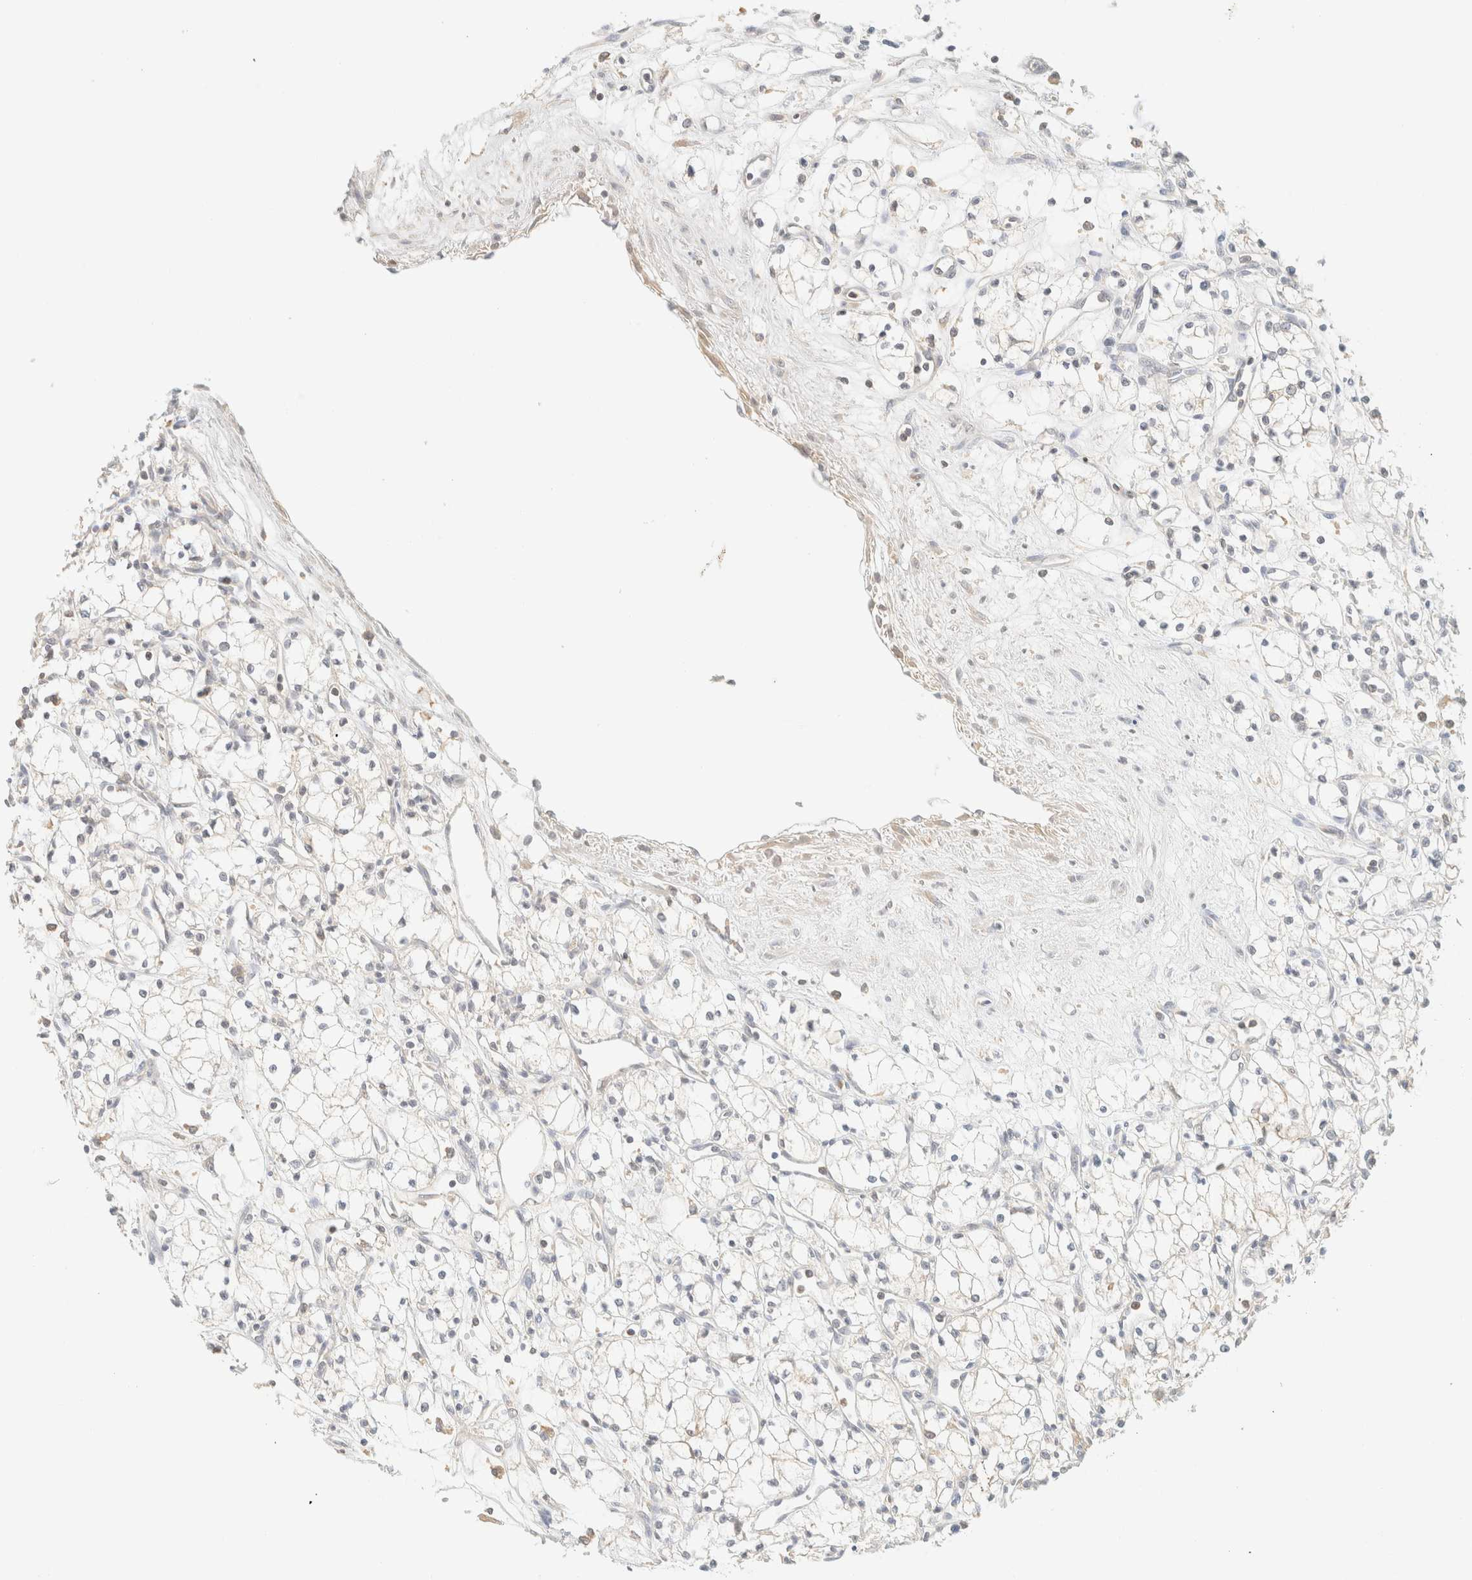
{"staining": {"intensity": "negative", "quantity": "none", "location": "none"}, "tissue": "renal cancer", "cell_type": "Tumor cells", "image_type": "cancer", "snomed": [{"axis": "morphology", "description": "Normal tissue, NOS"}, {"axis": "morphology", "description": "Adenocarcinoma, NOS"}, {"axis": "topography", "description": "Kidney"}], "caption": "High magnification brightfield microscopy of renal adenocarcinoma stained with DAB (brown) and counterstained with hematoxylin (blue): tumor cells show no significant expression. (DAB immunohistochemistry (IHC), high magnification).", "gene": "TIMD4", "patient": {"sex": "male", "age": 59}}